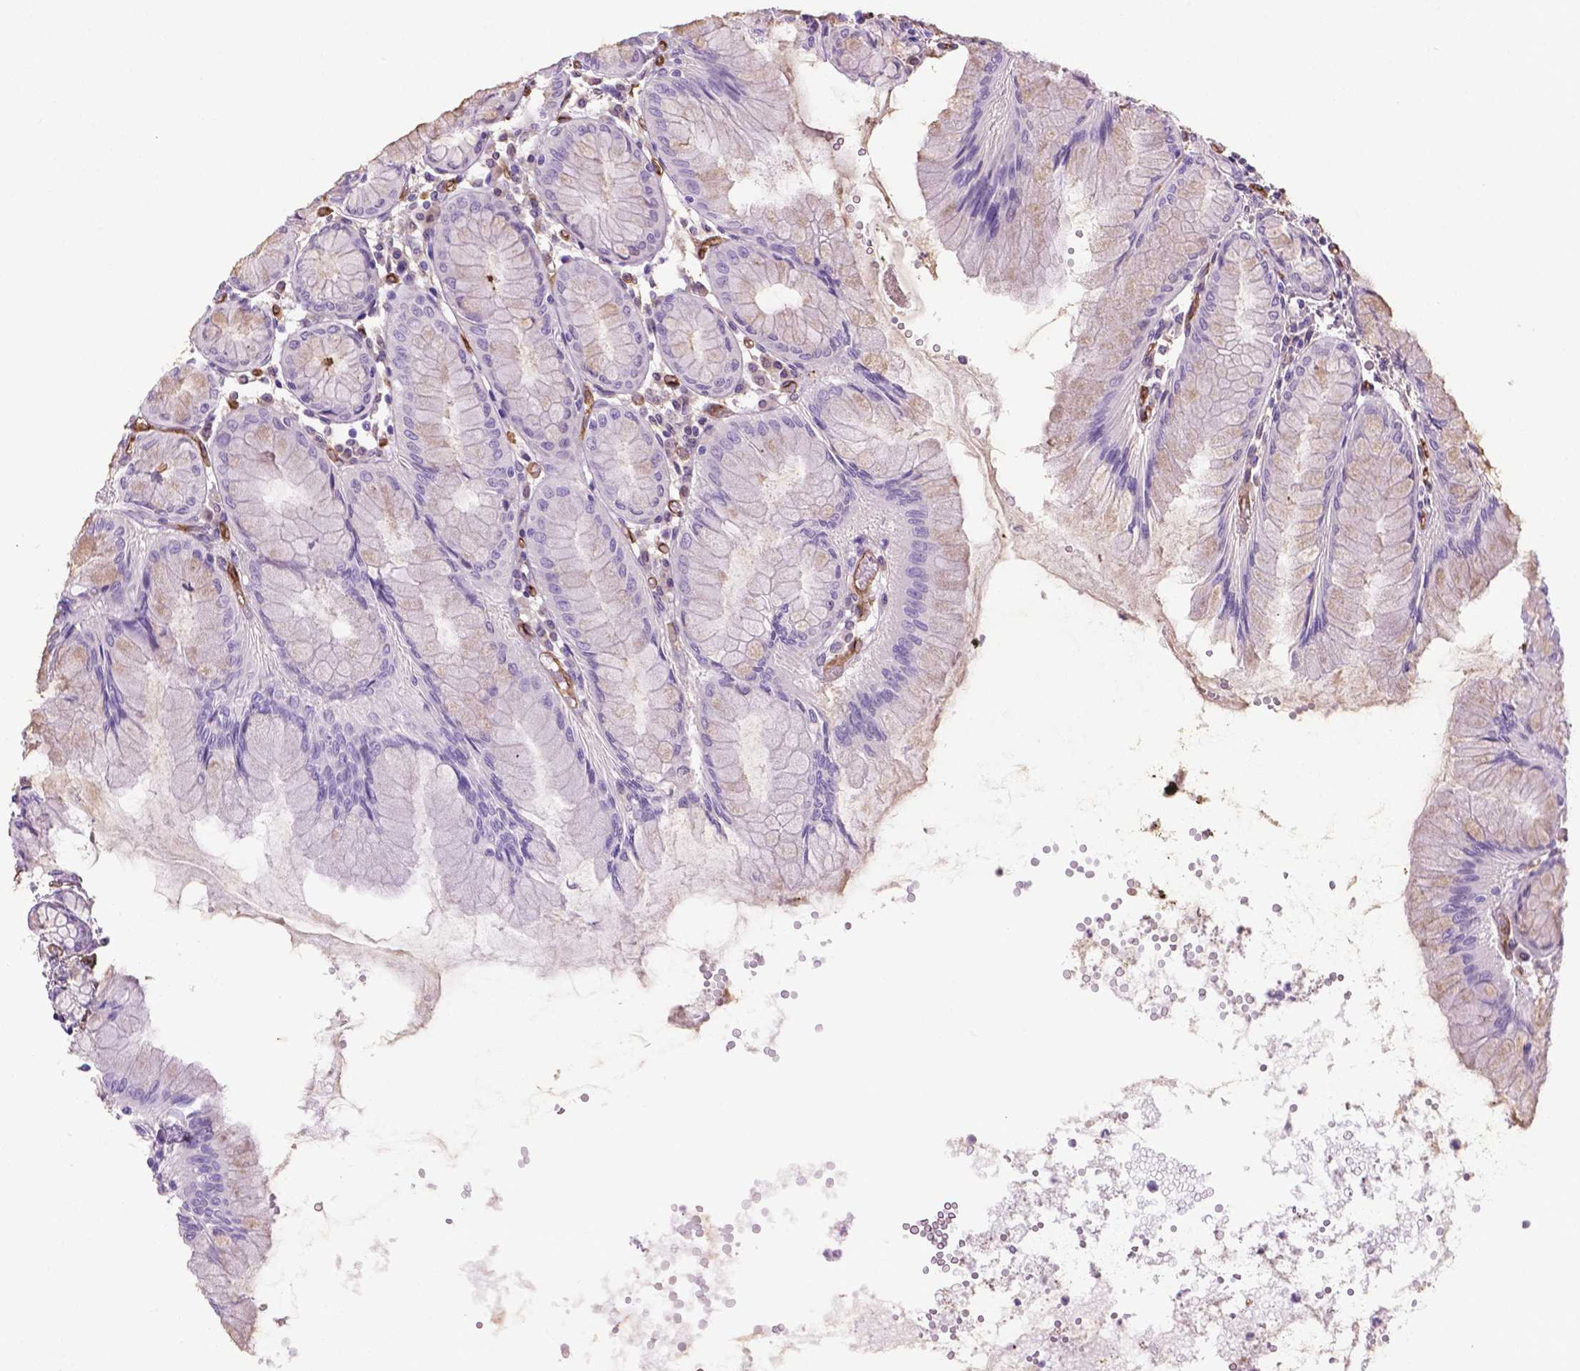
{"staining": {"intensity": "negative", "quantity": "none", "location": "none"}, "tissue": "stomach", "cell_type": "Glandular cells", "image_type": "normal", "snomed": [{"axis": "morphology", "description": "Normal tissue, NOS"}, {"axis": "topography", "description": "Stomach"}], "caption": "This is an IHC micrograph of unremarkable human stomach. There is no expression in glandular cells.", "gene": "CLIC4", "patient": {"sex": "female", "age": 57}}